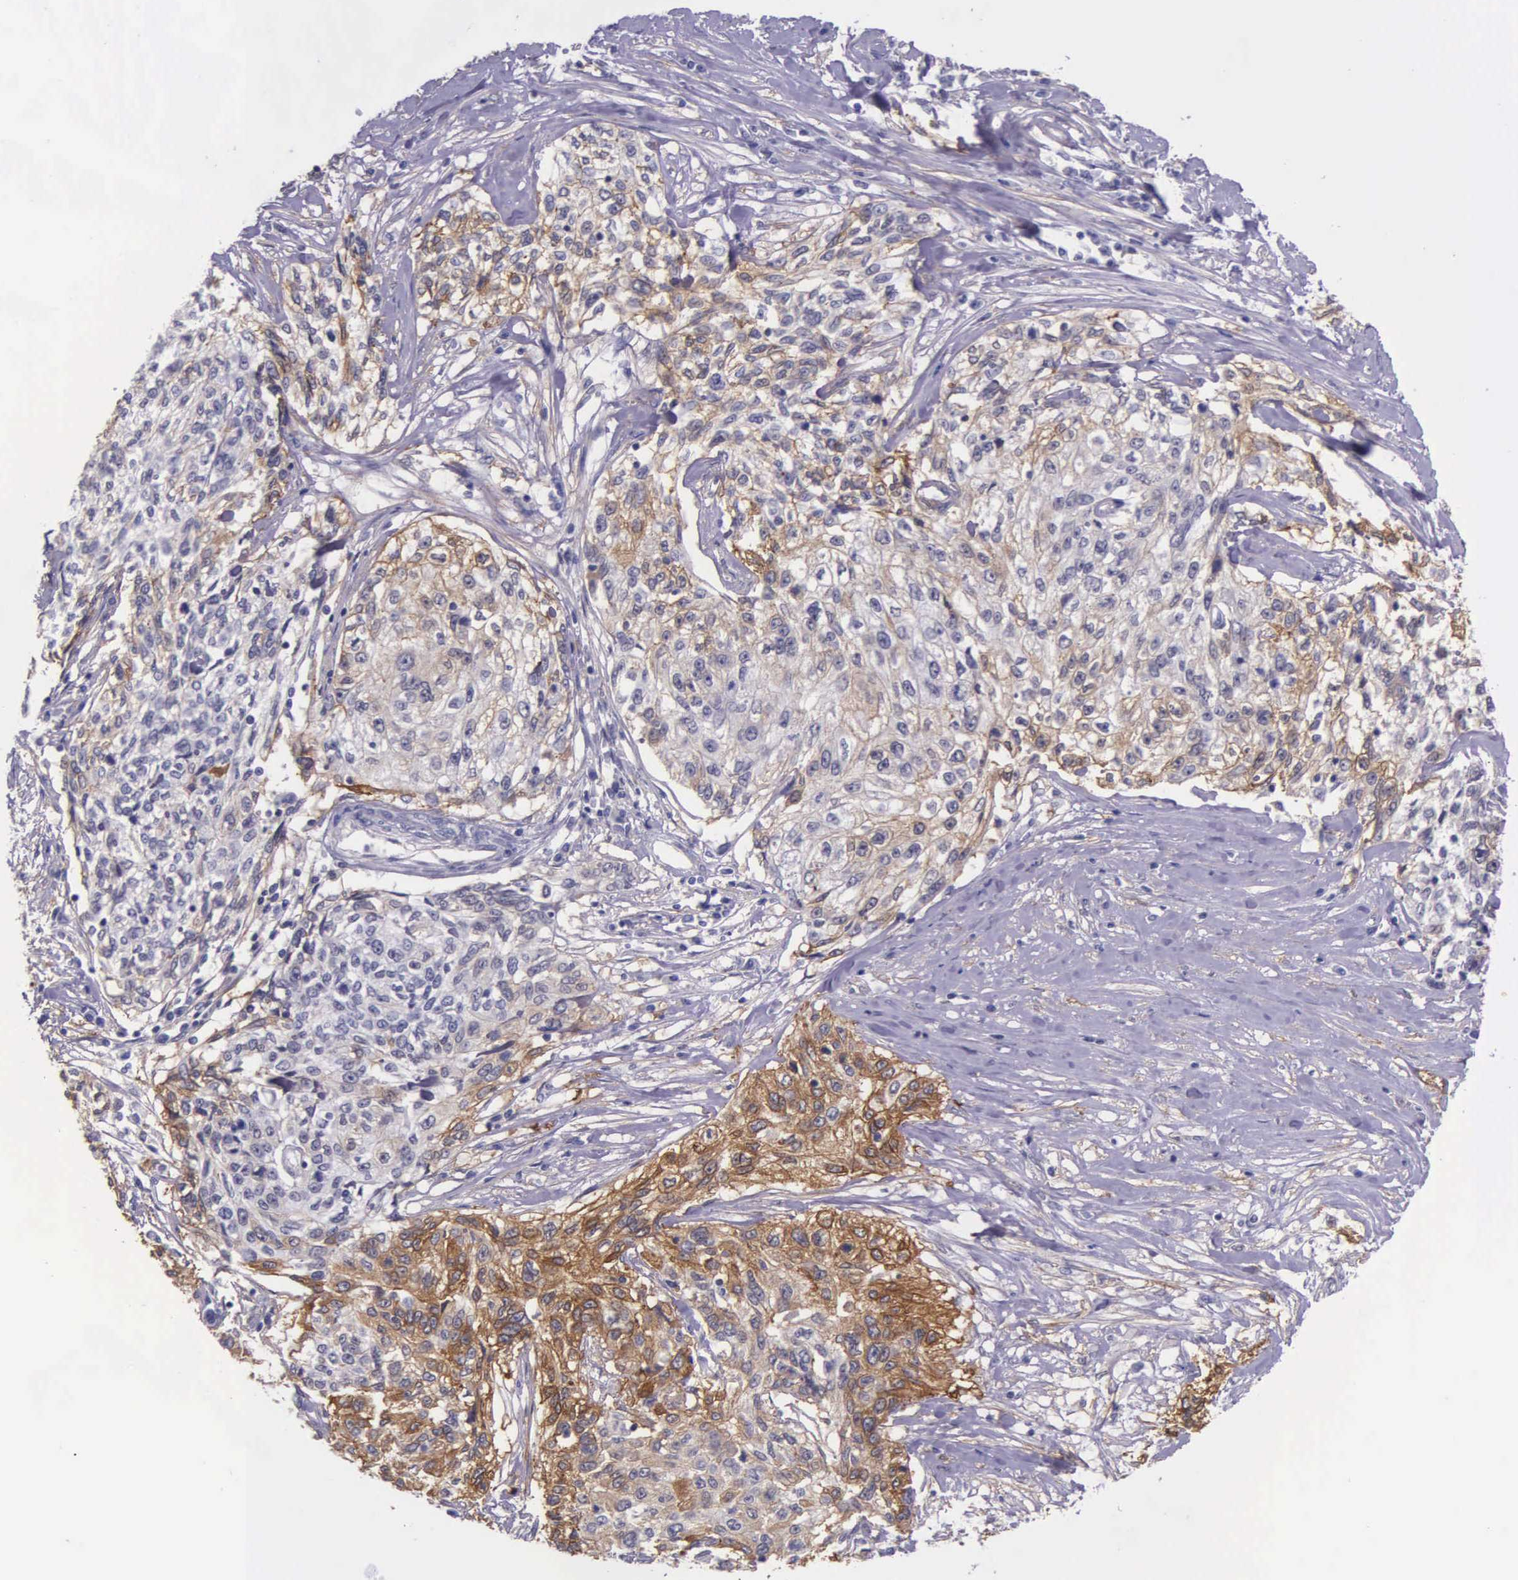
{"staining": {"intensity": "moderate", "quantity": "25%-75%", "location": "cytoplasmic/membranous"}, "tissue": "cervical cancer", "cell_type": "Tumor cells", "image_type": "cancer", "snomed": [{"axis": "morphology", "description": "Squamous cell carcinoma, NOS"}, {"axis": "topography", "description": "Cervix"}], "caption": "Cervical squamous cell carcinoma was stained to show a protein in brown. There is medium levels of moderate cytoplasmic/membranous expression in about 25%-75% of tumor cells.", "gene": "AHNAK2", "patient": {"sex": "female", "age": 57}}